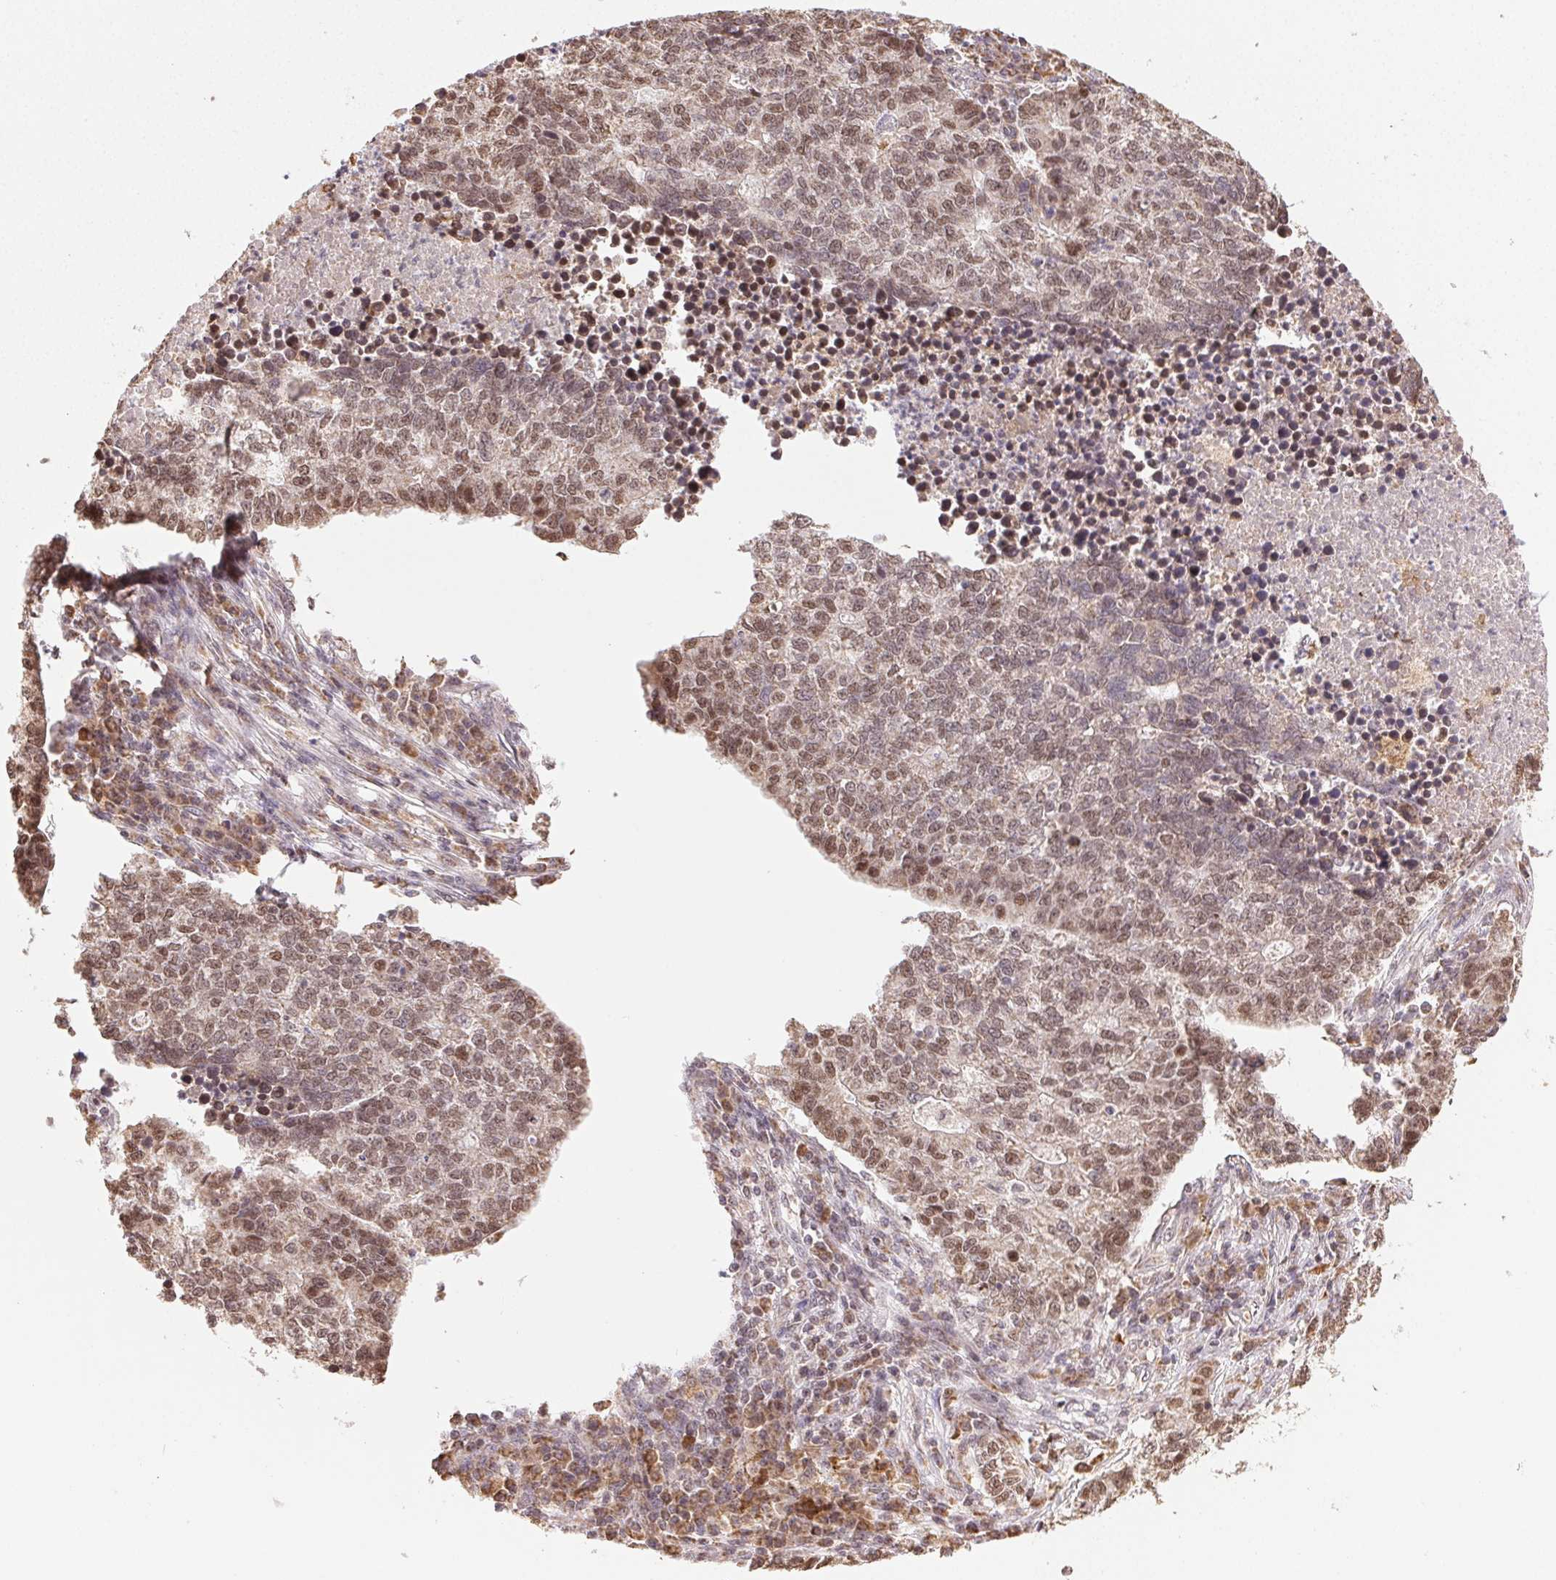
{"staining": {"intensity": "moderate", "quantity": ">75%", "location": "nuclear"}, "tissue": "lung cancer", "cell_type": "Tumor cells", "image_type": "cancer", "snomed": [{"axis": "morphology", "description": "Adenocarcinoma, NOS"}, {"axis": "topography", "description": "Lung"}], "caption": "Lung cancer (adenocarcinoma) stained with a protein marker reveals moderate staining in tumor cells.", "gene": "PIWIL4", "patient": {"sex": "male", "age": 57}}